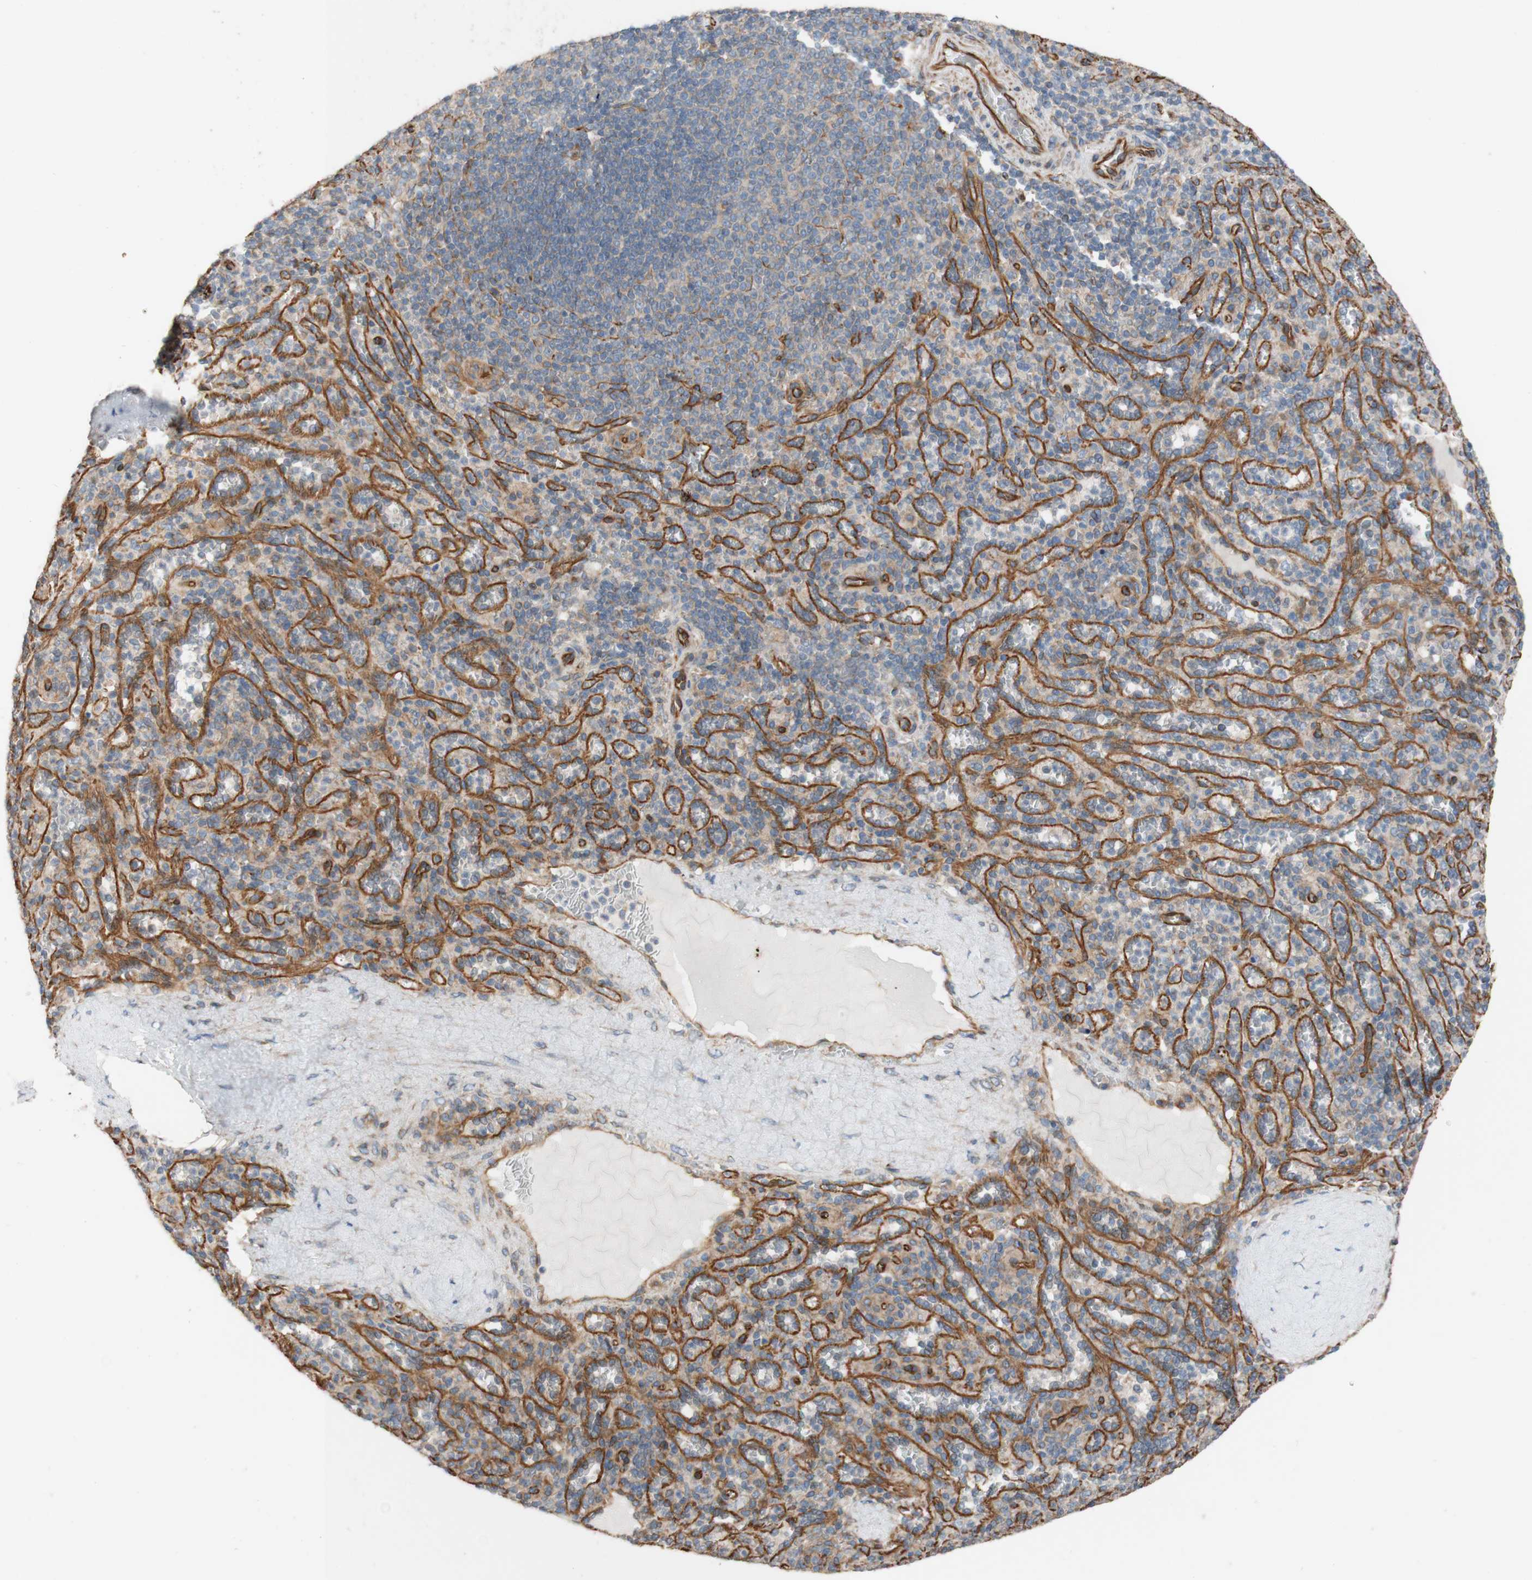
{"staining": {"intensity": "weak", "quantity": ">75%", "location": "cytoplasmic/membranous"}, "tissue": "spleen", "cell_type": "Cells in red pulp", "image_type": "normal", "snomed": [{"axis": "morphology", "description": "Normal tissue, NOS"}, {"axis": "topography", "description": "Spleen"}], "caption": "Benign spleen exhibits weak cytoplasmic/membranous expression in about >75% of cells in red pulp, visualized by immunohistochemistry. The protein is stained brown, and the nuclei are stained in blue (DAB IHC with brightfield microscopy, high magnification).", "gene": "C1orf43", "patient": {"sex": "male", "age": 36}}